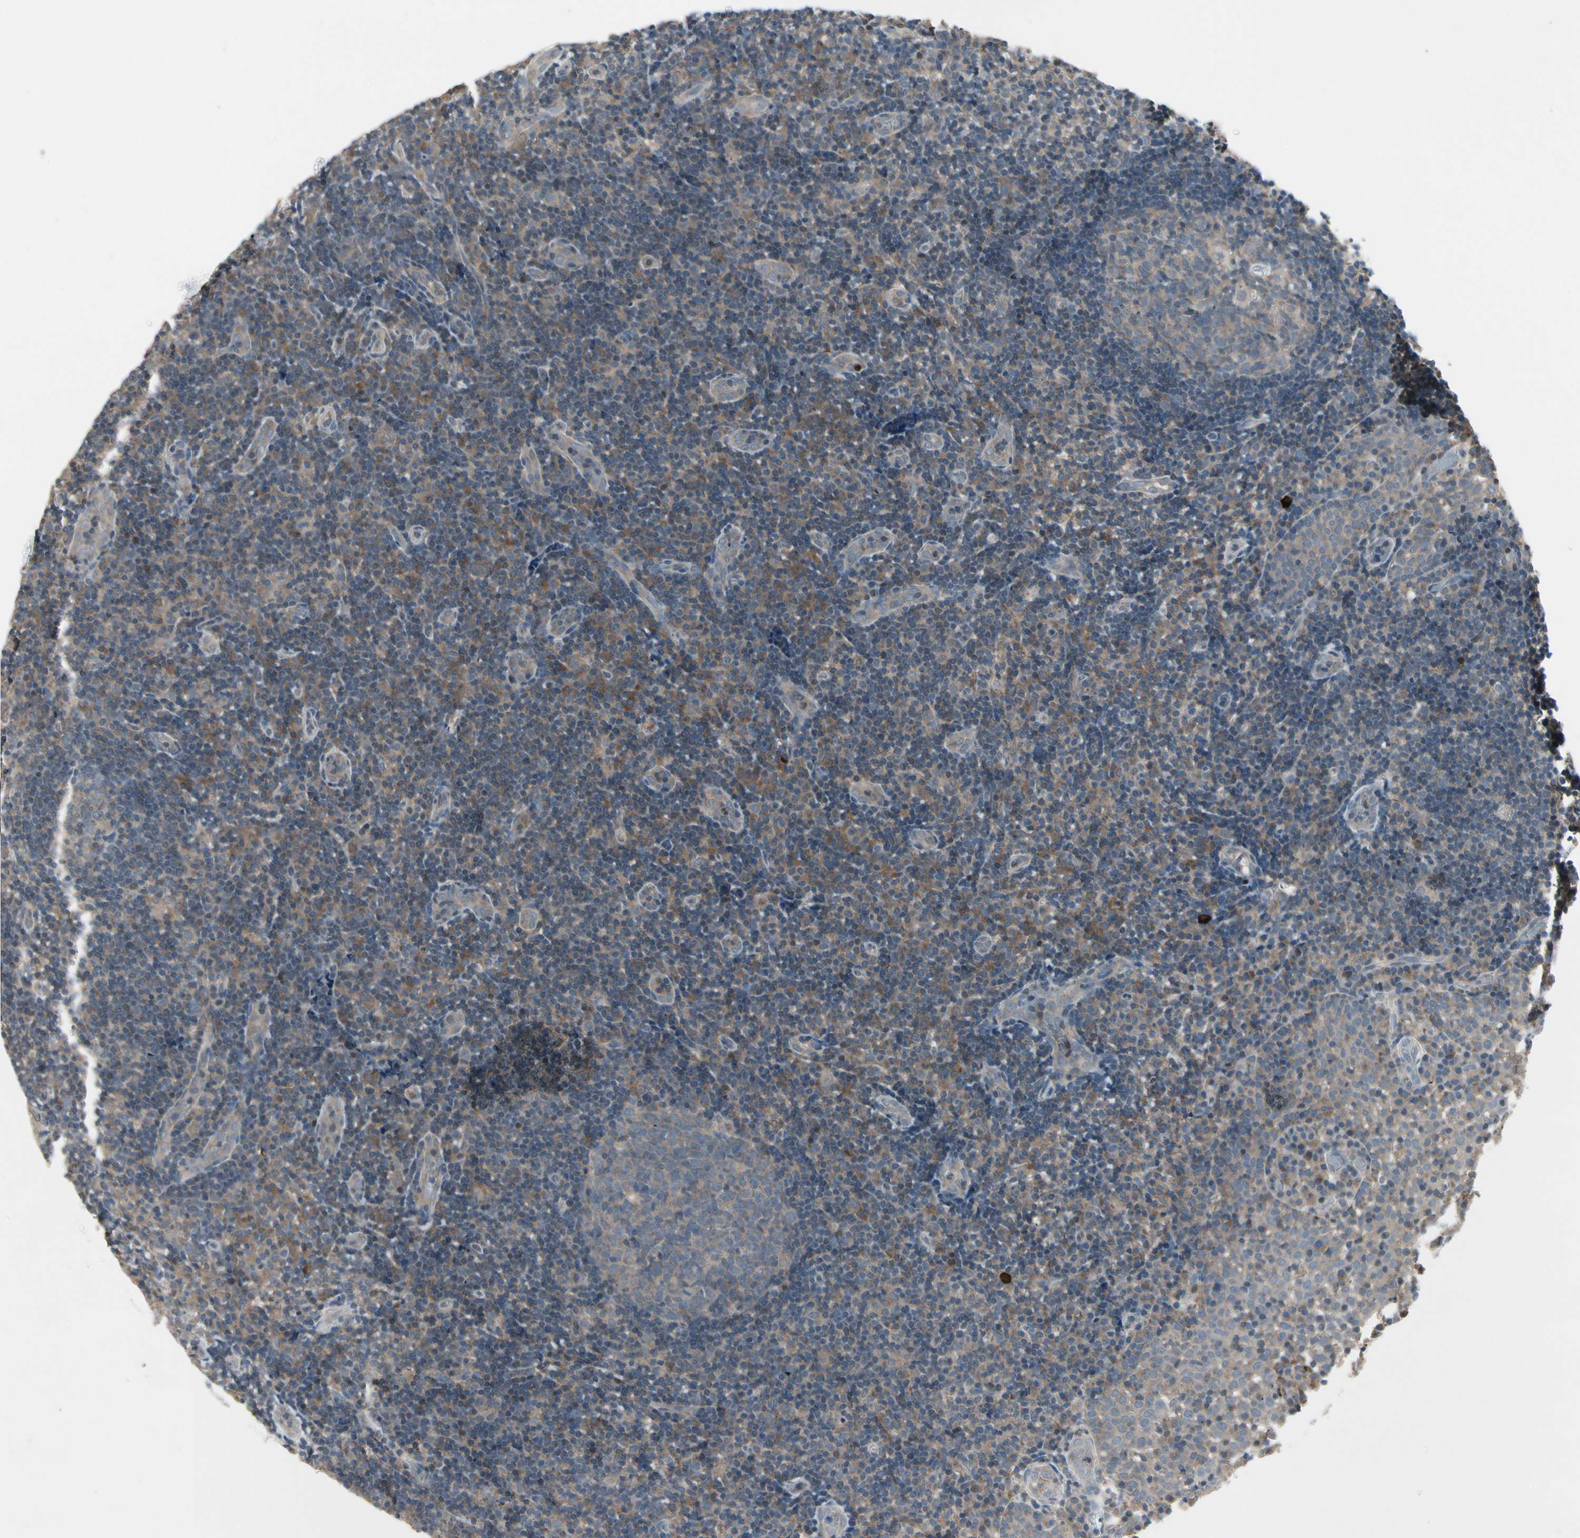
{"staining": {"intensity": "weak", "quantity": ">75%", "location": "cytoplasmic/membranous"}, "tissue": "tonsil", "cell_type": "Germinal center cells", "image_type": "normal", "snomed": [{"axis": "morphology", "description": "Normal tissue, NOS"}, {"axis": "topography", "description": "Tonsil"}], "caption": "Immunohistochemical staining of benign human tonsil reveals >75% levels of weak cytoplasmic/membranous protein expression in about >75% of germinal center cells. (DAB (3,3'-diaminobenzidine) IHC, brown staining for protein, blue staining for nuclei).", "gene": "NMI", "patient": {"sex": "female", "age": 40}}